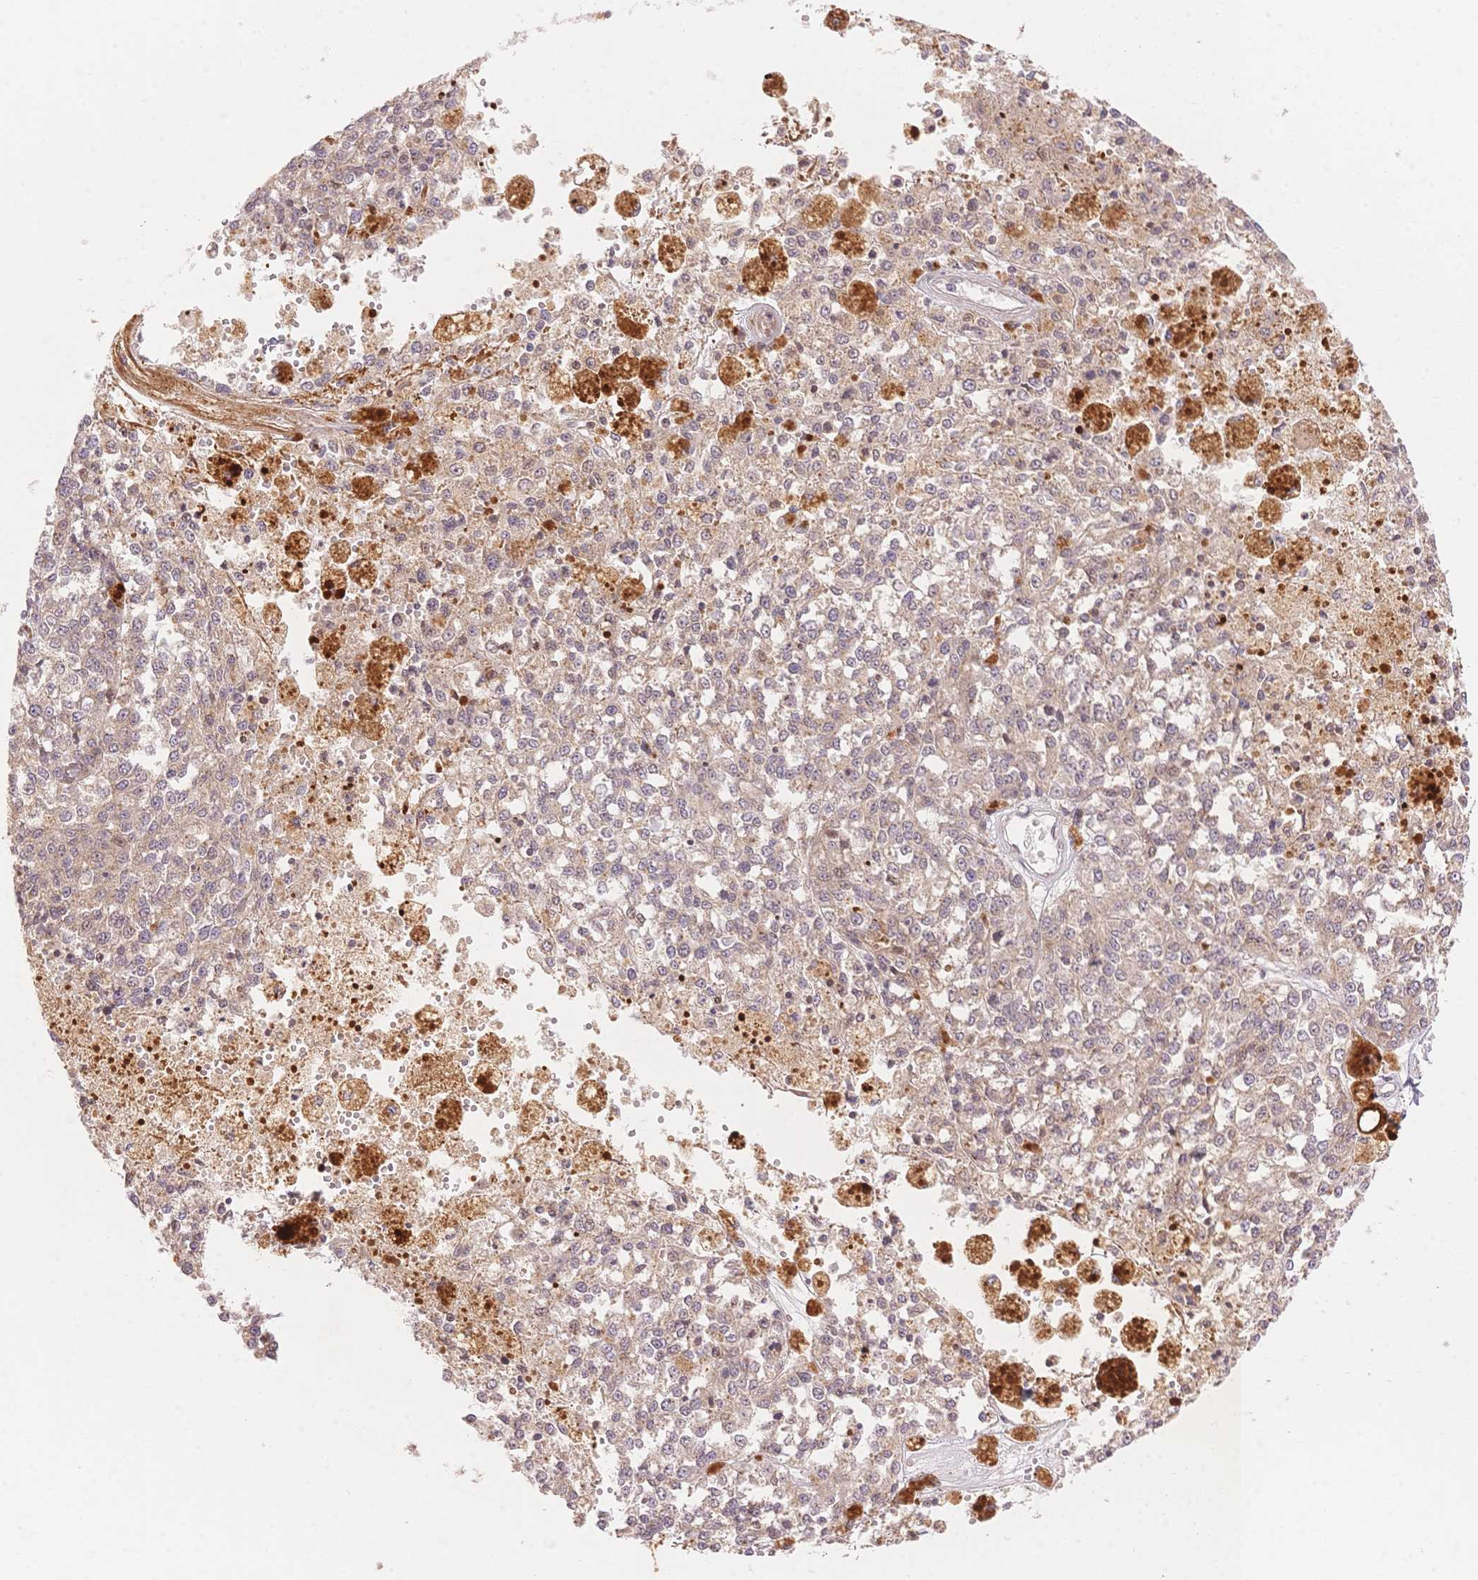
{"staining": {"intensity": "weak", "quantity": "<25%", "location": "cytoplasmic/membranous"}, "tissue": "melanoma", "cell_type": "Tumor cells", "image_type": "cancer", "snomed": [{"axis": "morphology", "description": "Malignant melanoma, Metastatic site"}, {"axis": "topography", "description": "Lymph node"}], "caption": "Tumor cells are negative for brown protein staining in melanoma.", "gene": "STK39", "patient": {"sex": "female", "age": 64}}